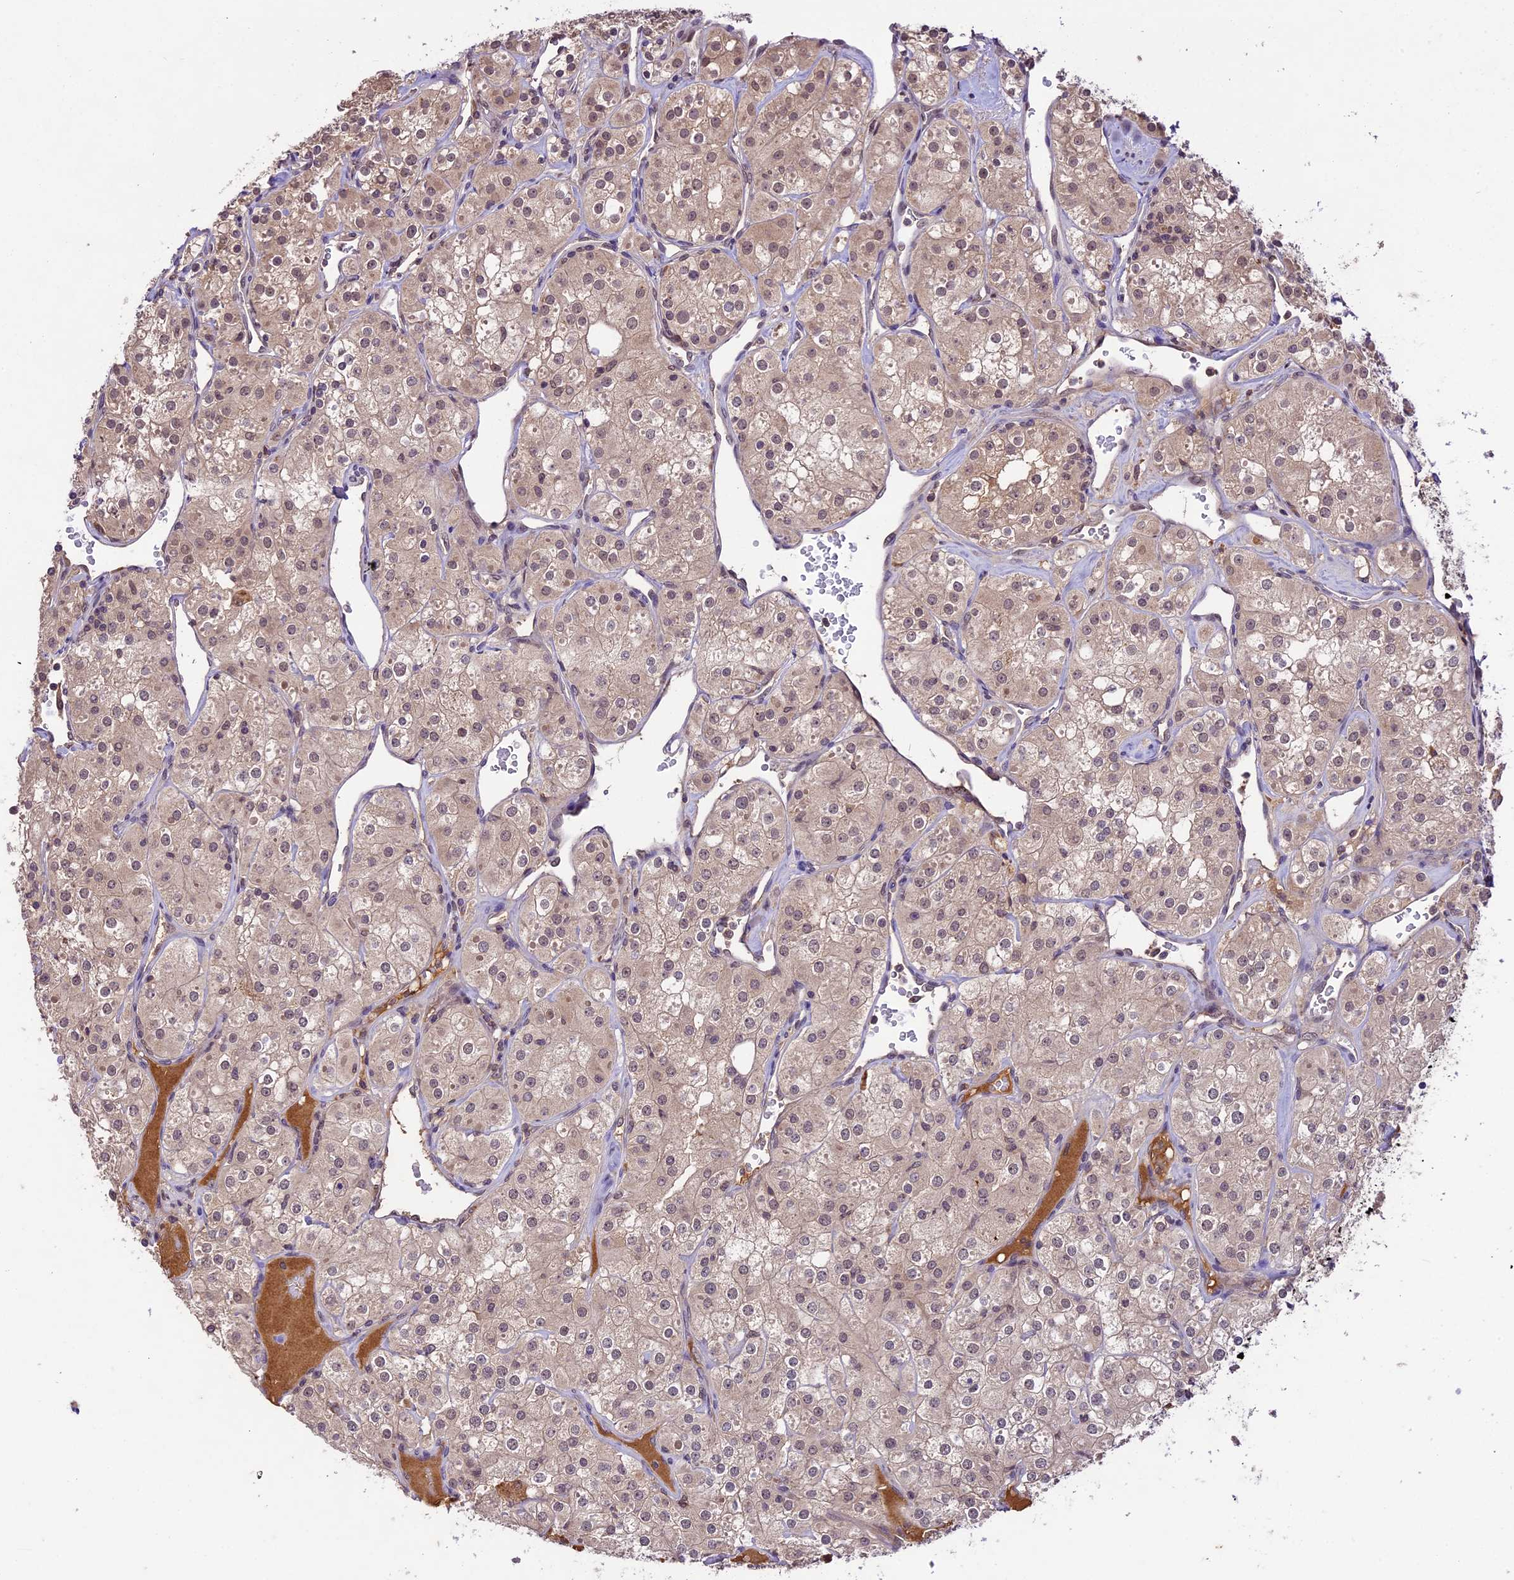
{"staining": {"intensity": "weak", "quantity": "25%-75%", "location": "cytoplasmic/membranous,nuclear"}, "tissue": "renal cancer", "cell_type": "Tumor cells", "image_type": "cancer", "snomed": [{"axis": "morphology", "description": "Adenocarcinoma, NOS"}, {"axis": "topography", "description": "Kidney"}], "caption": "Weak cytoplasmic/membranous and nuclear protein expression is present in approximately 25%-75% of tumor cells in renal cancer (adenocarcinoma).", "gene": "ATP10A", "patient": {"sex": "male", "age": 77}}